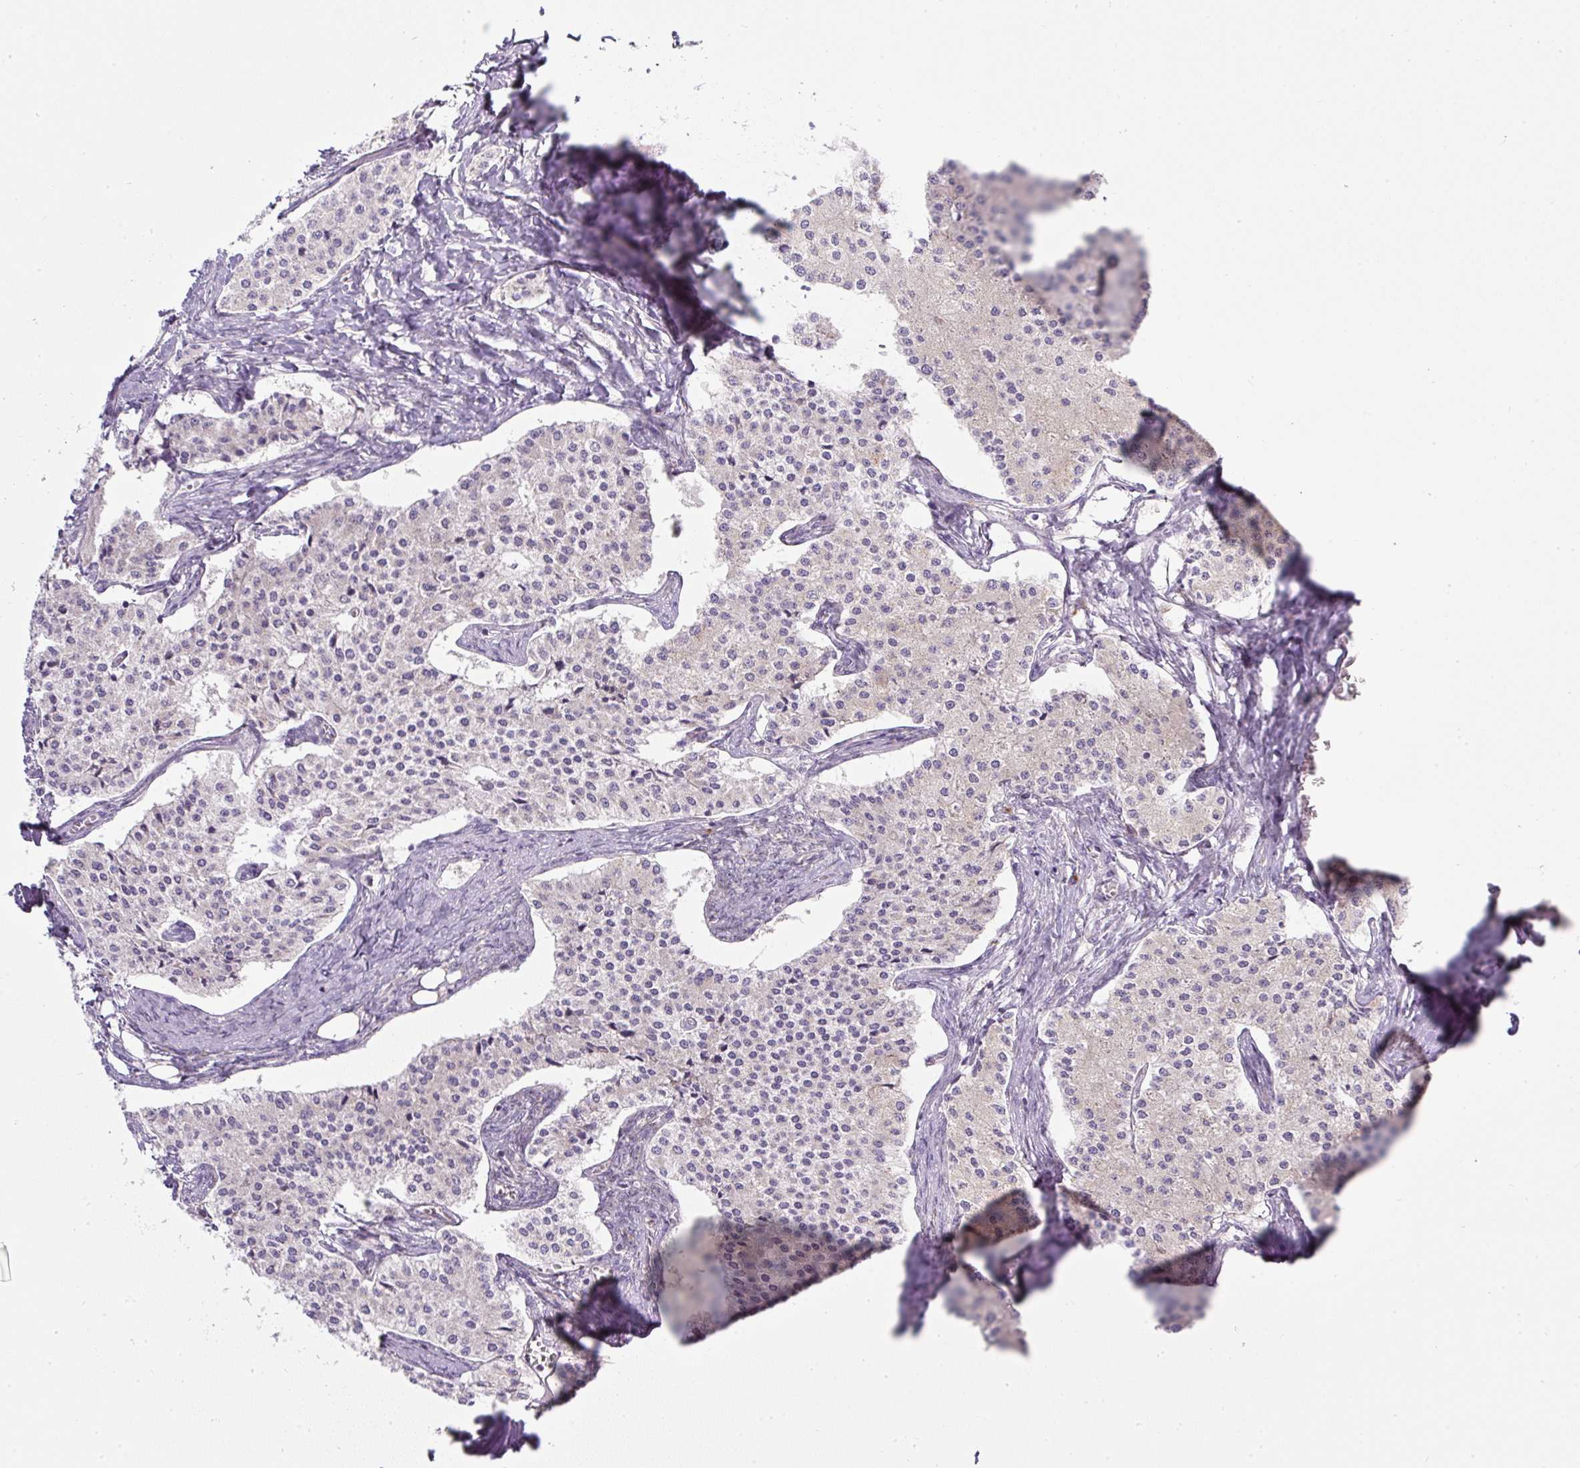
{"staining": {"intensity": "negative", "quantity": "none", "location": "none"}, "tissue": "carcinoid", "cell_type": "Tumor cells", "image_type": "cancer", "snomed": [{"axis": "morphology", "description": "Carcinoid, malignant, NOS"}, {"axis": "topography", "description": "Colon"}], "caption": "There is no significant expression in tumor cells of malignant carcinoid.", "gene": "MLX", "patient": {"sex": "female", "age": 52}}